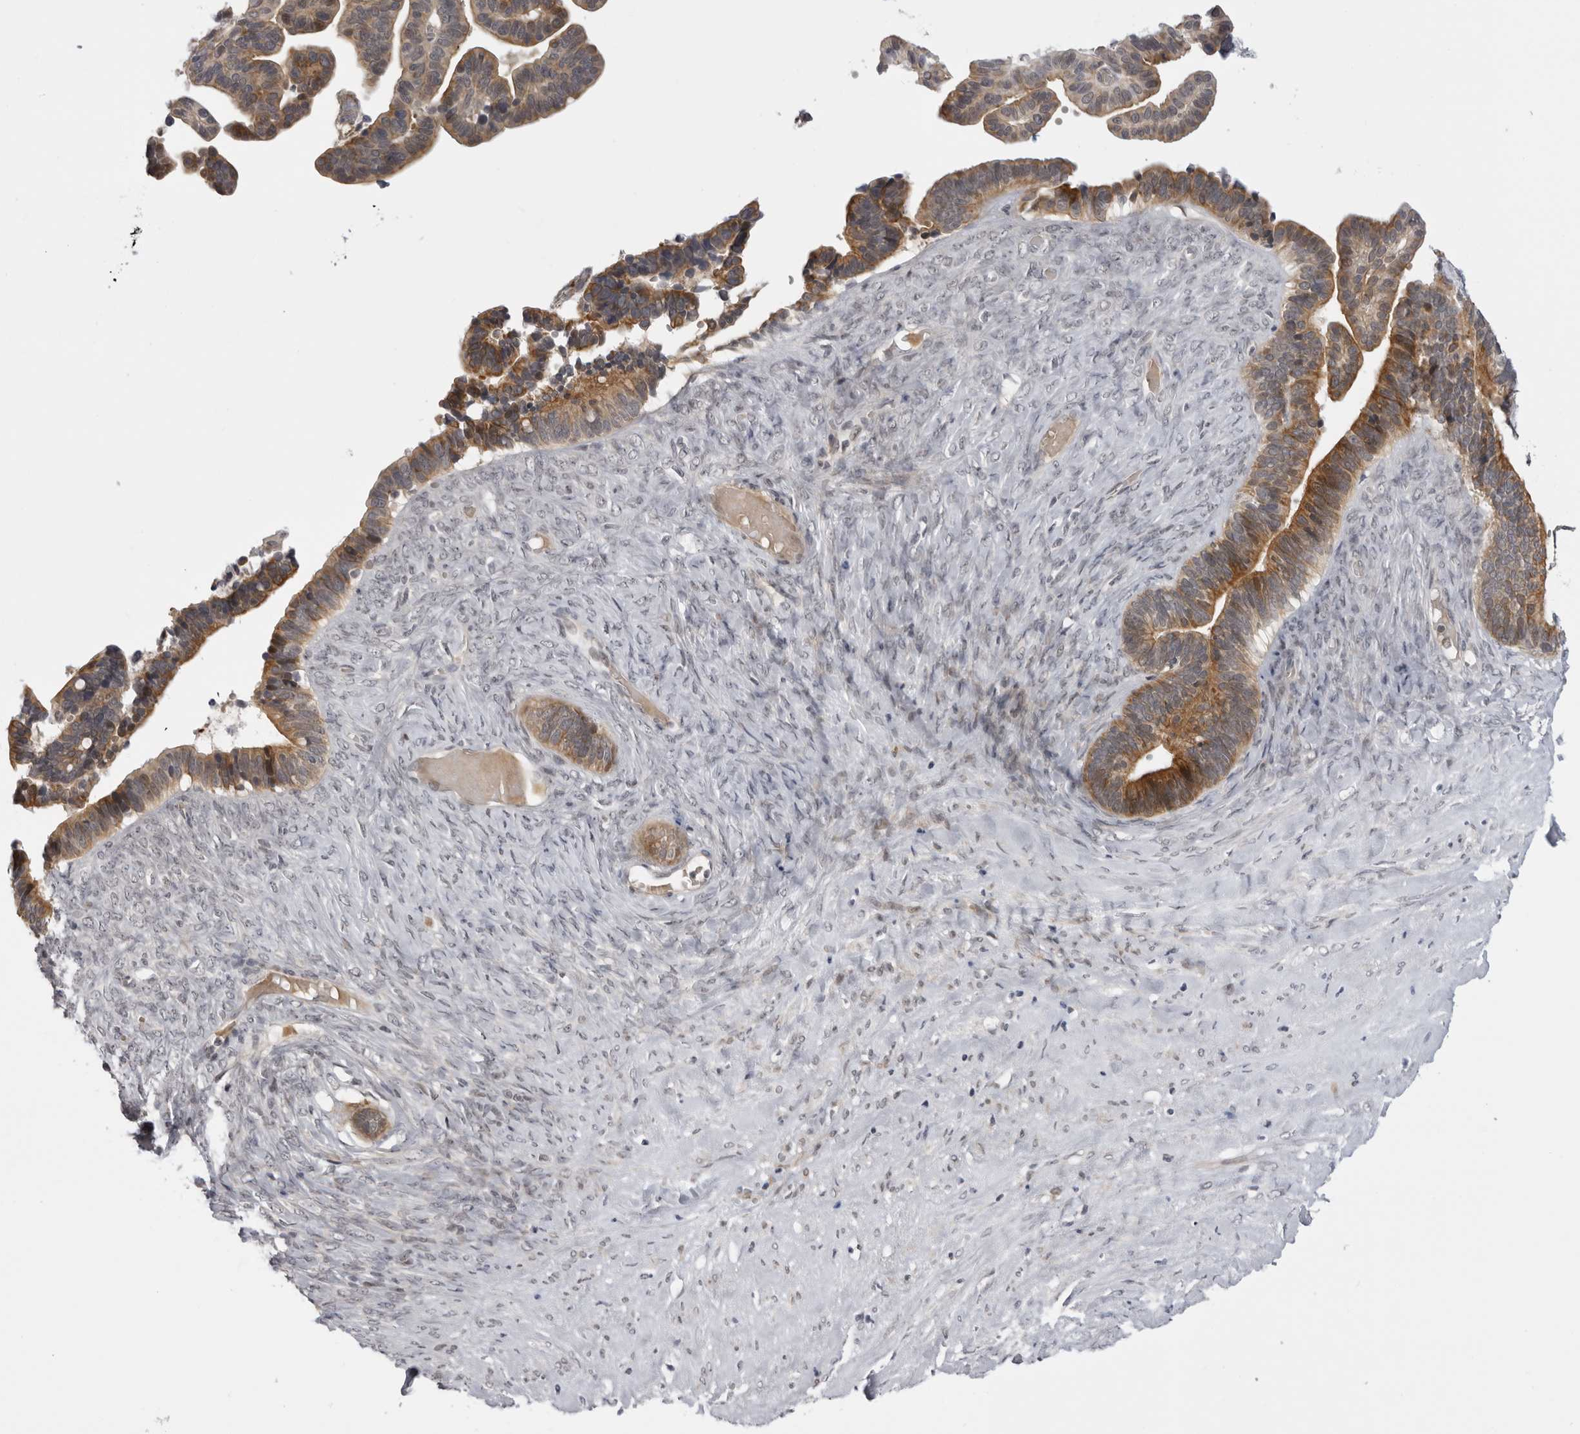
{"staining": {"intensity": "moderate", "quantity": ">75%", "location": "cytoplasmic/membranous,nuclear"}, "tissue": "ovarian cancer", "cell_type": "Tumor cells", "image_type": "cancer", "snomed": [{"axis": "morphology", "description": "Cystadenocarcinoma, serous, NOS"}, {"axis": "topography", "description": "Ovary"}], "caption": "A medium amount of moderate cytoplasmic/membranous and nuclear expression is seen in approximately >75% of tumor cells in ovarian cancer (serous cystadenocarcinoma) tissue.", "gene": "ALPK2", "patient": {"sex": "female", "age": 56}}